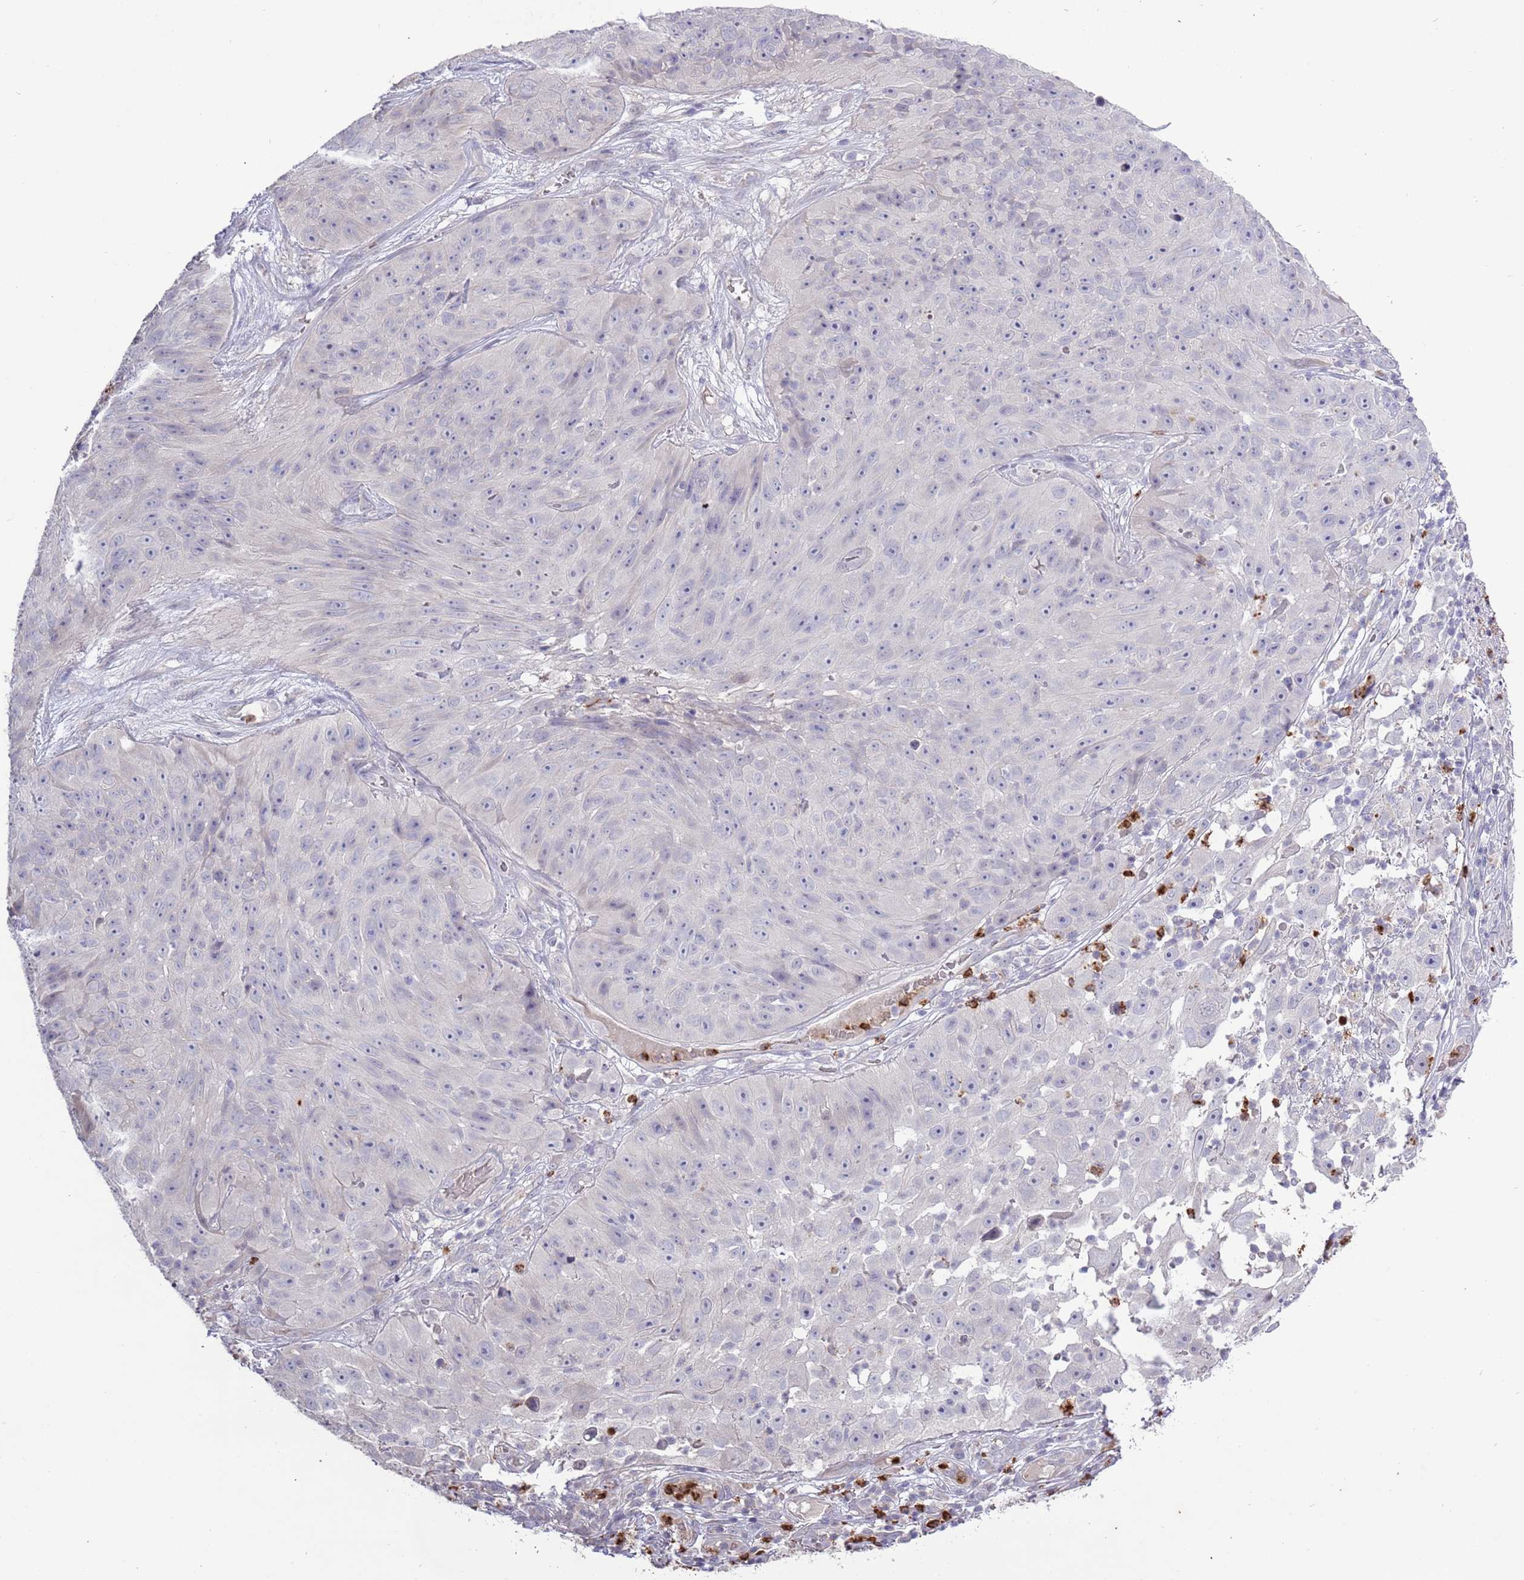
{"staining": {"intensity": "negative", "quantity": "none", "location": "none"}, "tissue": "skin cancer", "cell_type": "Tumor cells", "image_type": "cancer", "snomed": [{"axis": "morphology", "description": "Squamous cell carcinoma, NOS"}, {"axis": "topography", "description": "Skin"}], "caption": "An image of human squamous cell carcinoma (skin) is negative for staining in tumor cells.", "gene": "P2RY13", "patient": {"sex": "female", "age": 87}}